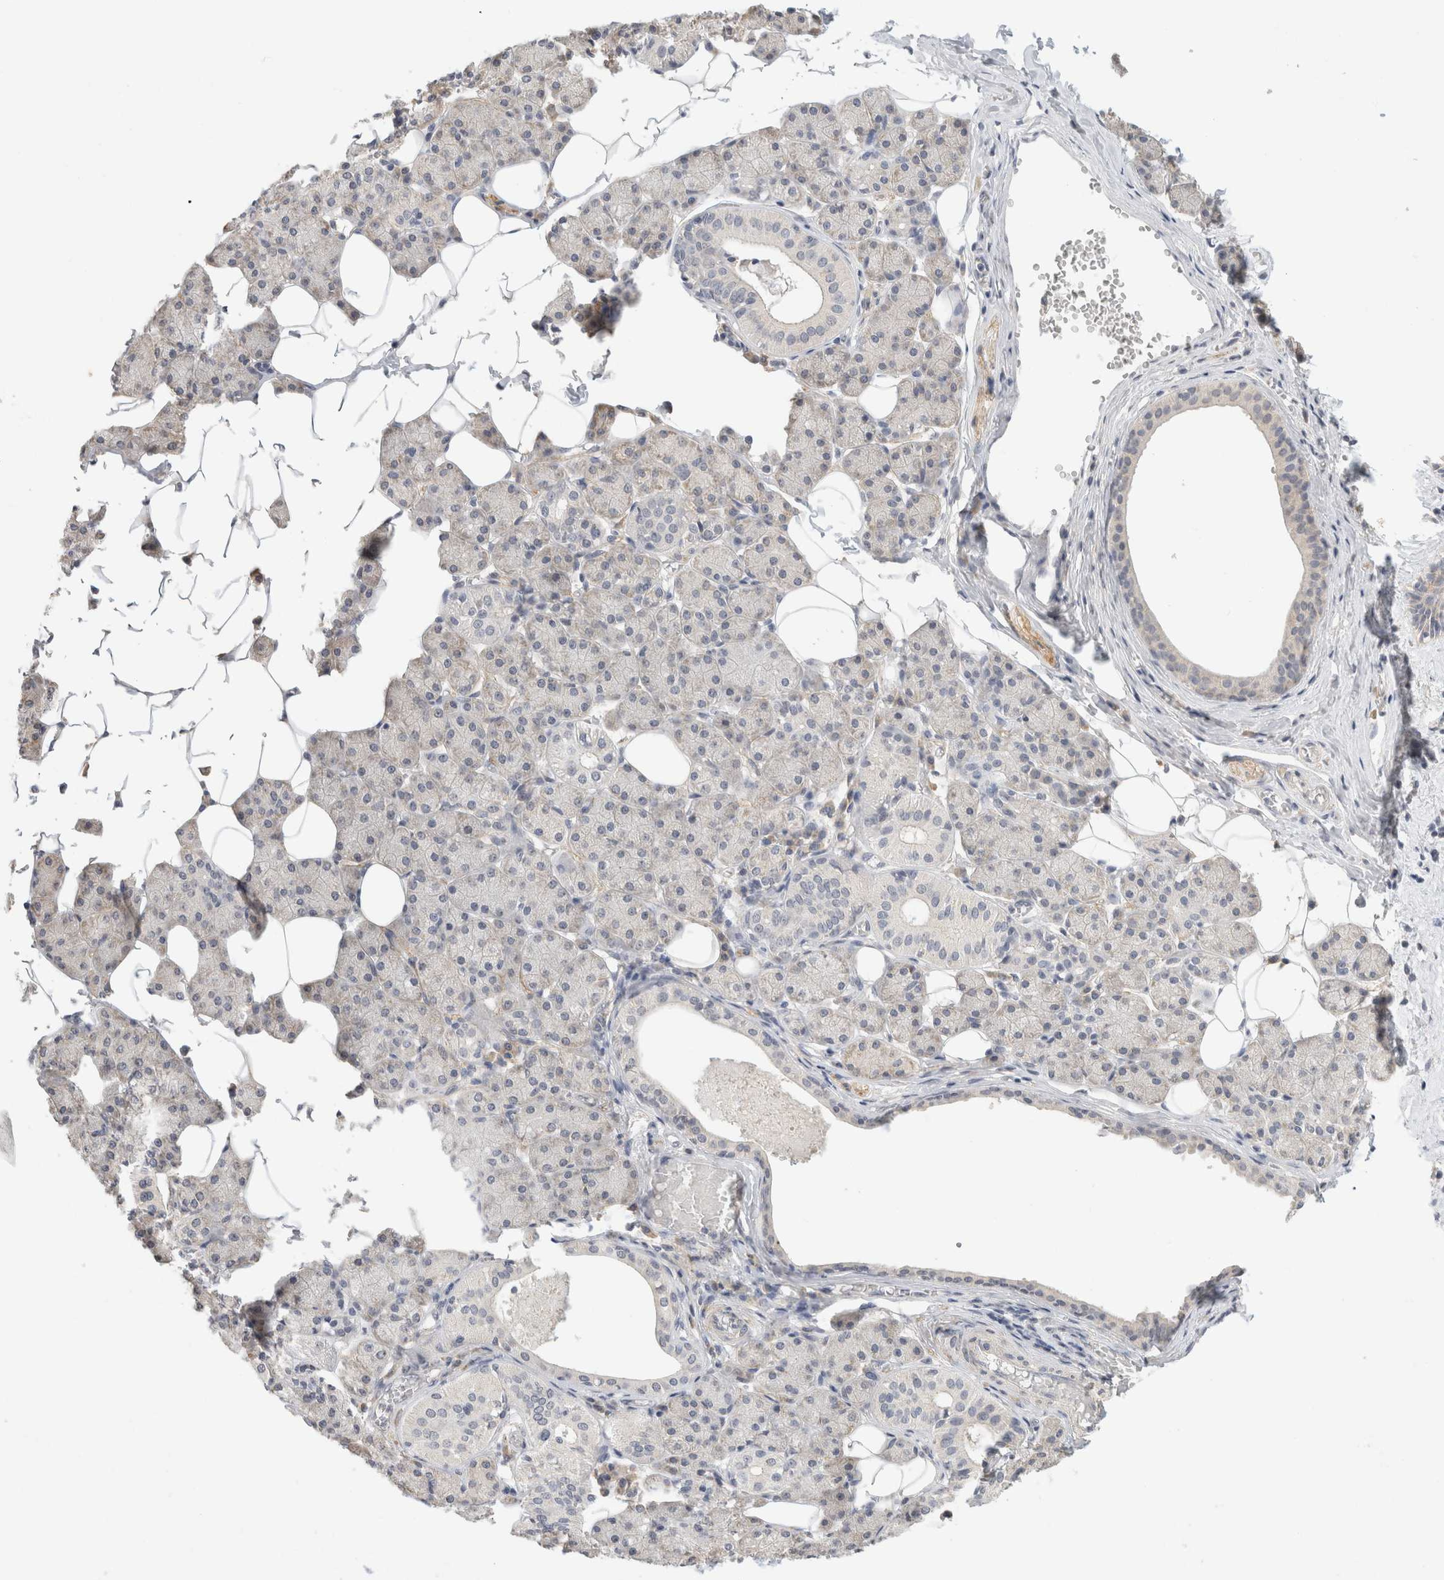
{"staining": {"intensity": "negative", "quantity": "none", "location": "none"}, "tissue": "salivary gland", "cell_type": "Glandular cells", "image_type": "normal", "snomed": [{"axis": "morphology", "description": "Normal tissue, NOS"}, {"axis": "topography", "description": "Salivary gland"}], "caption": "This is a photomicrograph of immunohistochemistry staining of unremarkable salivary gland, which shows no positivity in glandular cells.", "gene": "CHRM4", "patient": {"sex": "female", "age": 33}}